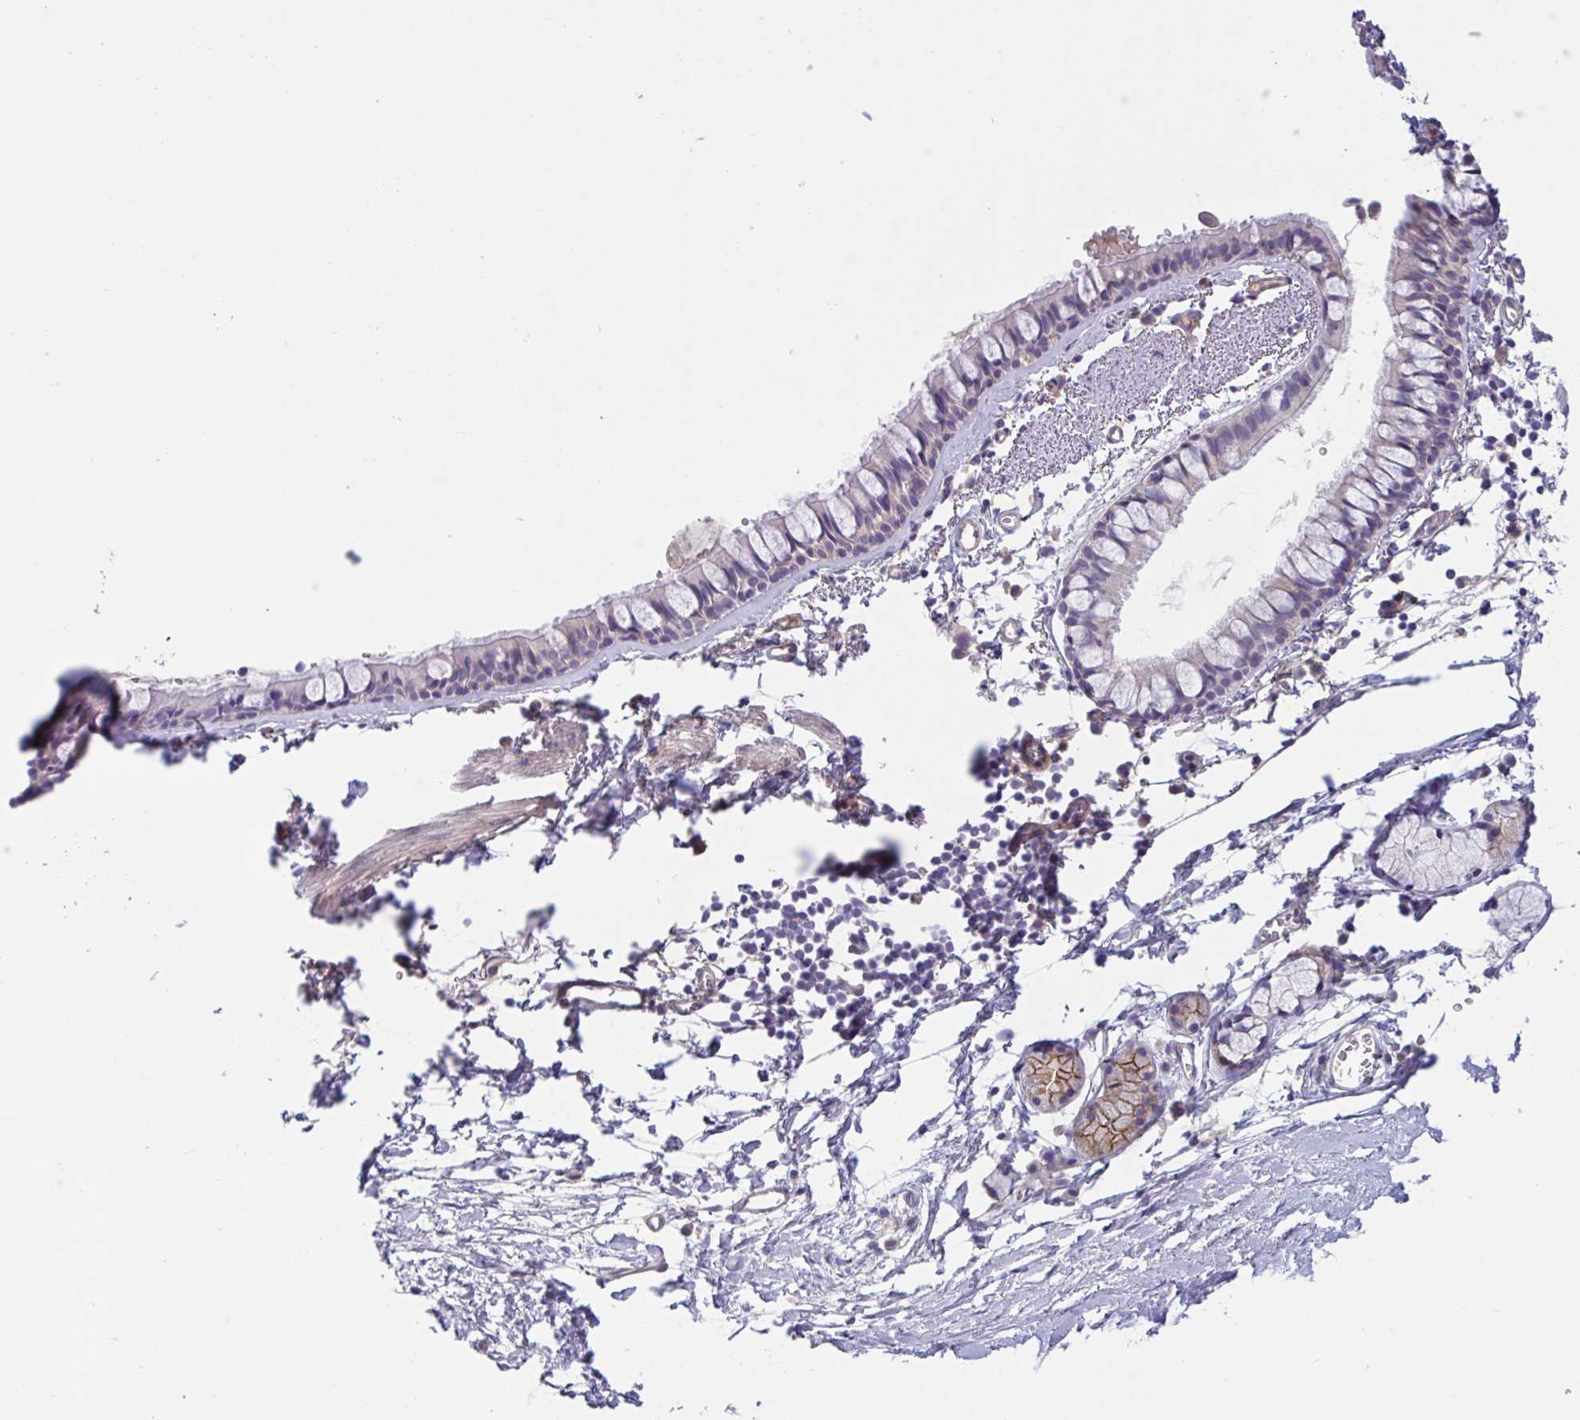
{"staining": {"intensity": "negative", "quantity": "none", "location": "none"}, "tissue": "bronchus", "cell_type": "Respiratory epithelial cells", "image_type": "normal", "snomed": [{"axis": "morphology", "description": "Normal tissue, NOS"}, {"axis": "topography", "description": "Cartilage tissue"}, {"axis": "topography", "description": "Bronchus"}, {"axis": "topography", "description": "Peripheral nerve tissue"}], "caption": "Immunohistochemical staining of unremarkable bronchus exhibits no significant expression in respiratory epithelial cells. (IHC, brightfield microscopy, high magnification).", "gene": "TTC7B", "patient": {"sex": "female", "age": 59}}